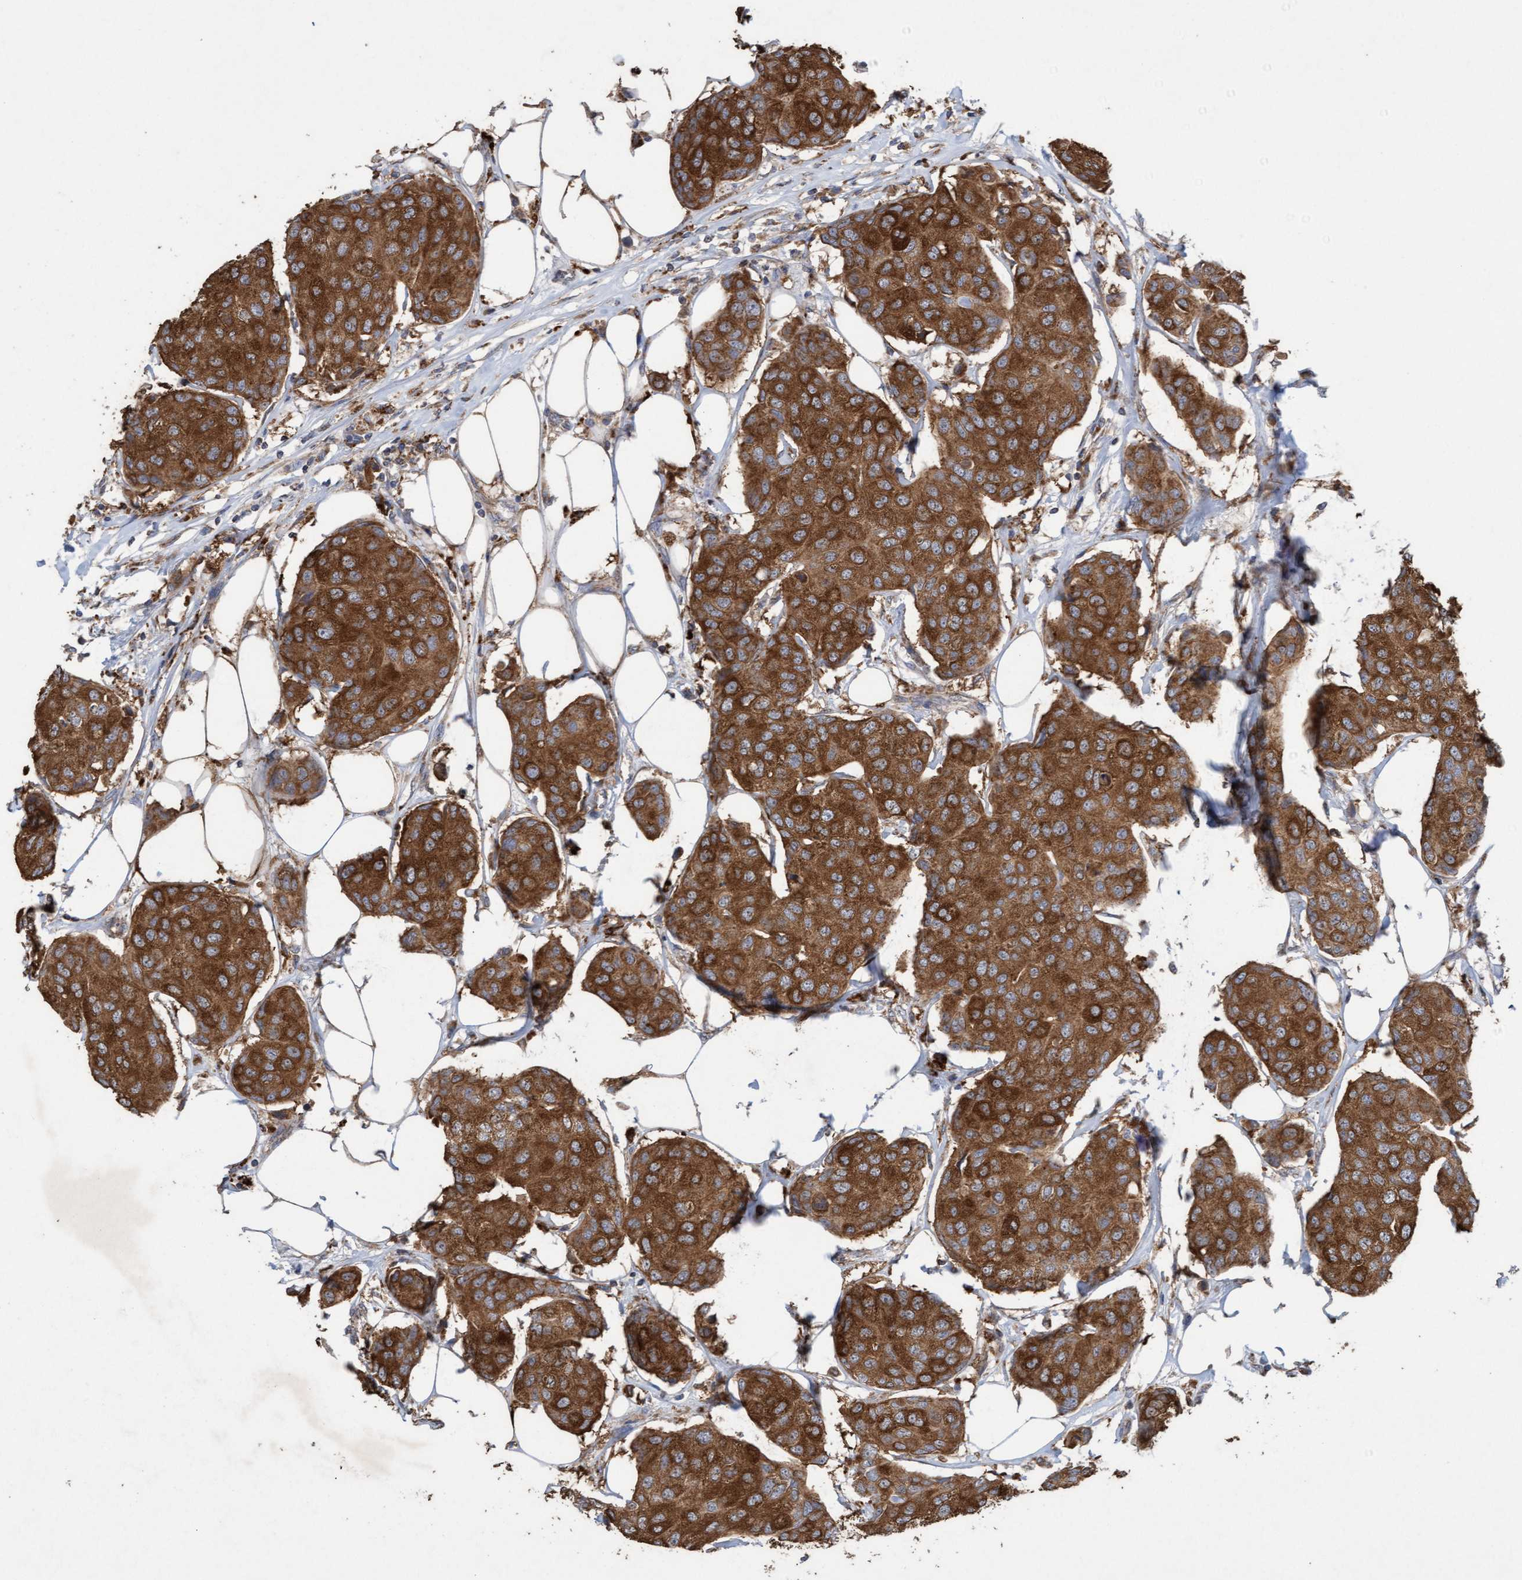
{"staining": {"intensity": "strong", "quantity": ">75%", "location": "cytoplasmic/membranous"}, "tissue": "breast cancer", "cell_type": "Tumor cells", "image_type": "cancer", "snomed": [{"axis": "morphology", "description": "Duct carcinoma"}, {"axis": "topography", "description": "Breast"}], "caption": "Breast invasive ductal carcinoma stained with a brown dye demonstrates strong cytoplasmic/membranous positive positivity in approximately >75% of tumor cells.", "gene": "ATPAF2", "patient": {"sex": "female", "age": 80}}